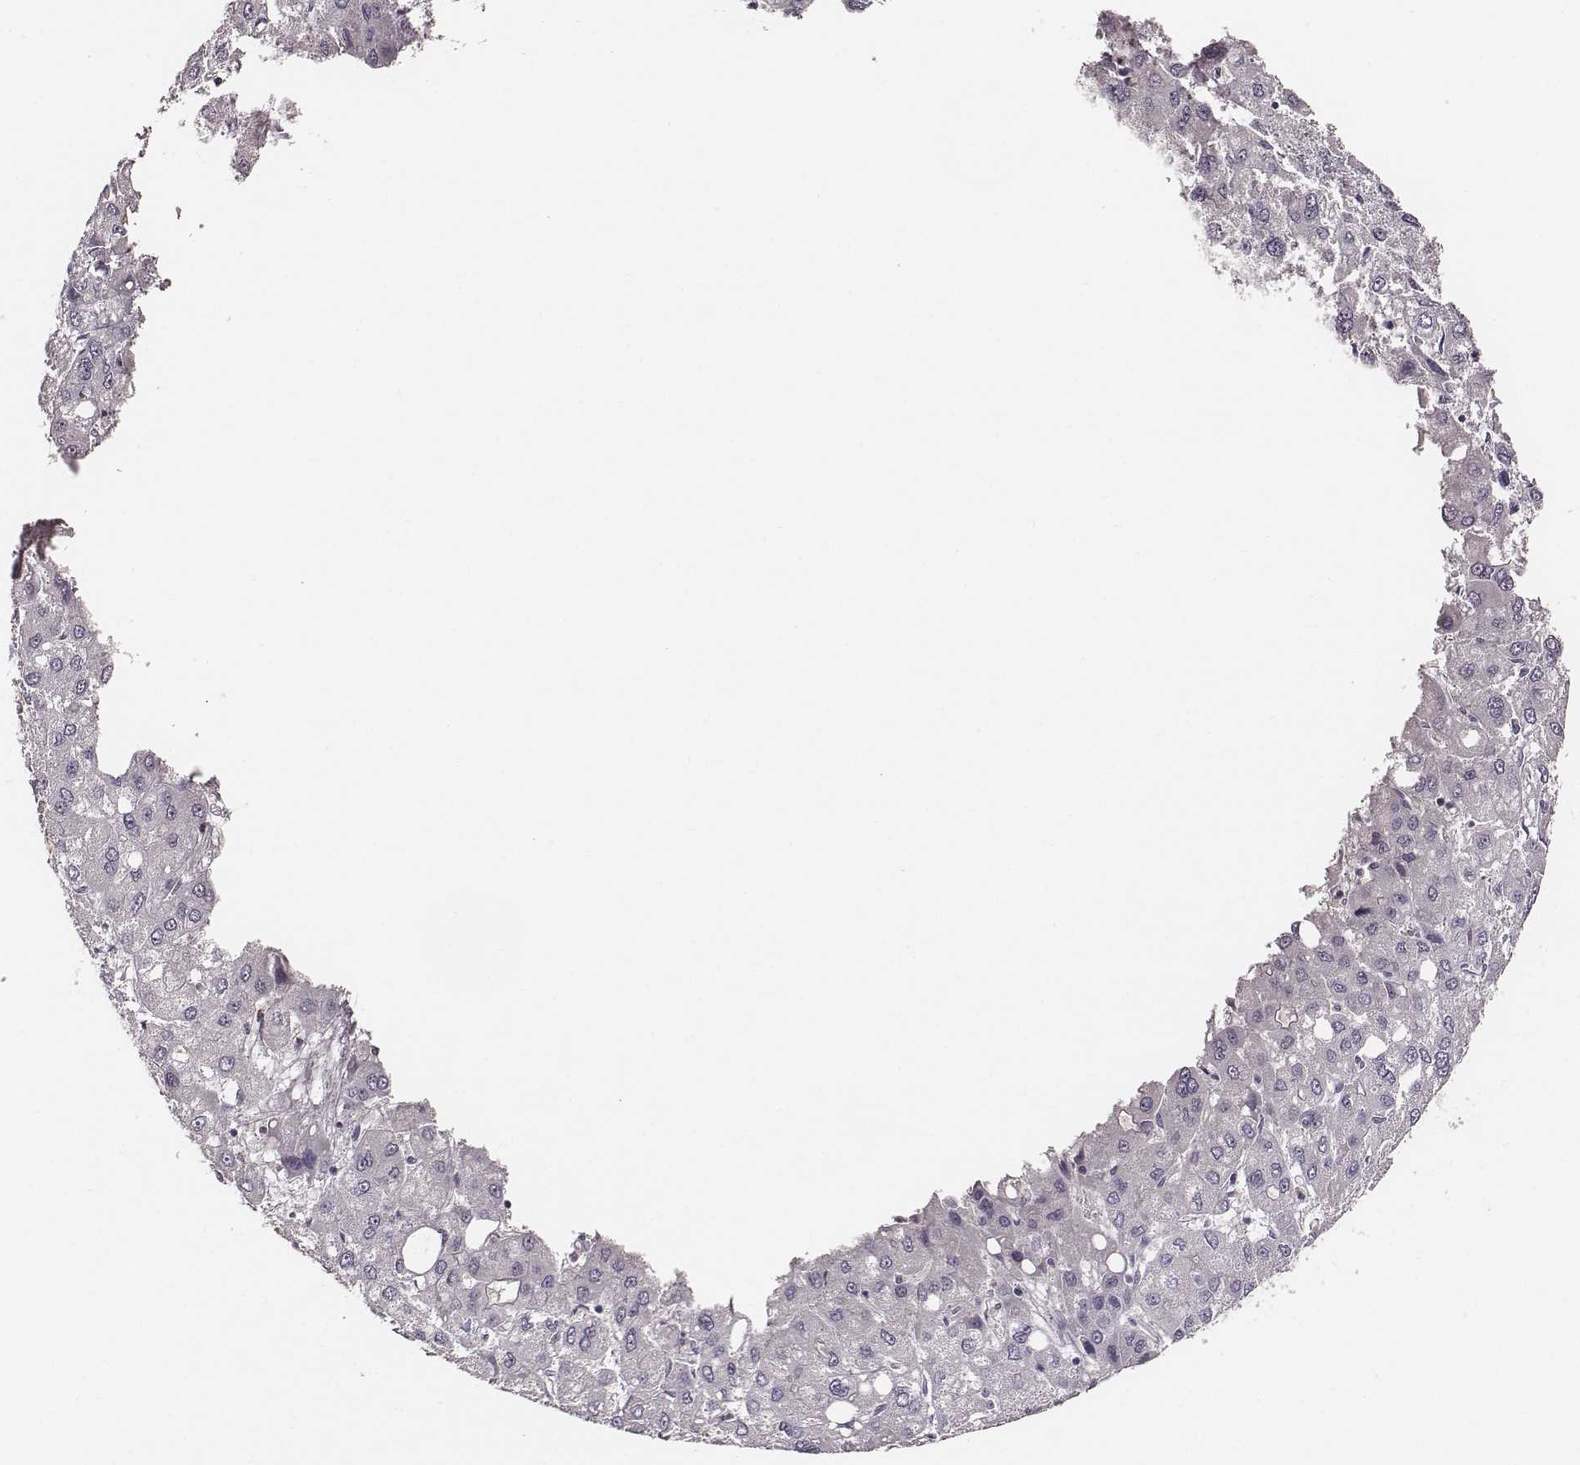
{"staining": {"intensity": "negative", "quantity": "none", "location": "none"}, "tissue": "liver cancer", "cell_type": "Tumor cells", "image_type": "cancer", "snomed": [{"axis": "morphology", "description": "Carcinoma, Hepatocellular, NOS"}, {"axis": "topography", "description": "Liver"}], "caption": "A photomicrograph of human liver hepatocellular carcinoma is negative for staining in tumor cells.", "gene": "ZYX", "patient": {"sex": "male", "age": 73}}